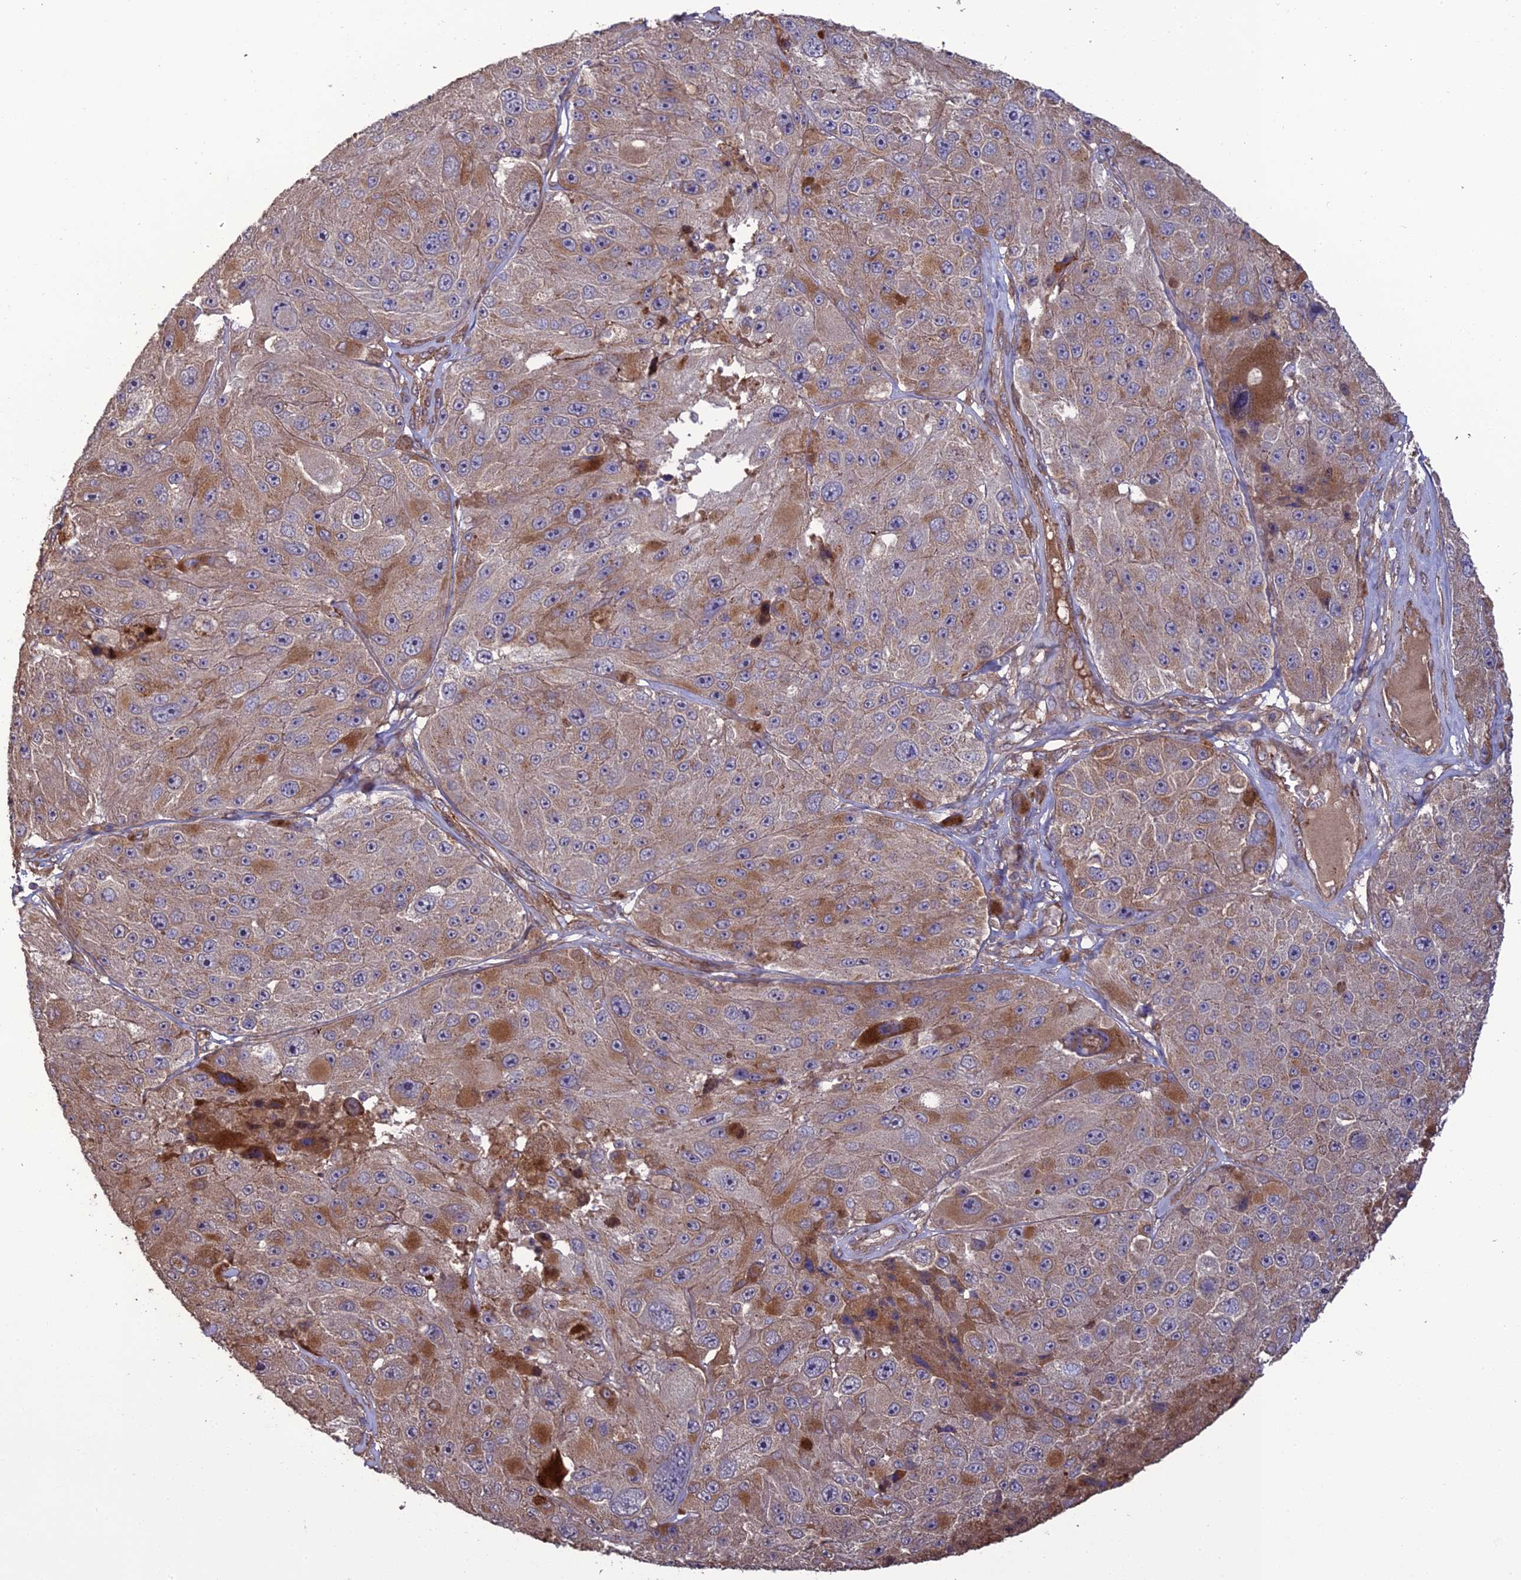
{"staining": {"intensity": "moderate", "quantity": "<25%", "location": "cytoplasmic/membranous"}, "tissue": "melanoma", "cell_type": "Tumor cells", "image_type": "cancer", "snomed": [{"axis": "morphology", "description": "Malignant melanoma, Metastatic site"}, {"axis": "topography", "description": "Lymph node"}], "caption": "A photomicrograph showing moderate cytoplasmic/membranous staining in approximately <25% of tumor cells in malignant melanoma (metastatic site), as visualized by brown immunohistochemical staining.", "gene": "ATP6V0A2", "patient": {"sex": "male", "age": 62}}